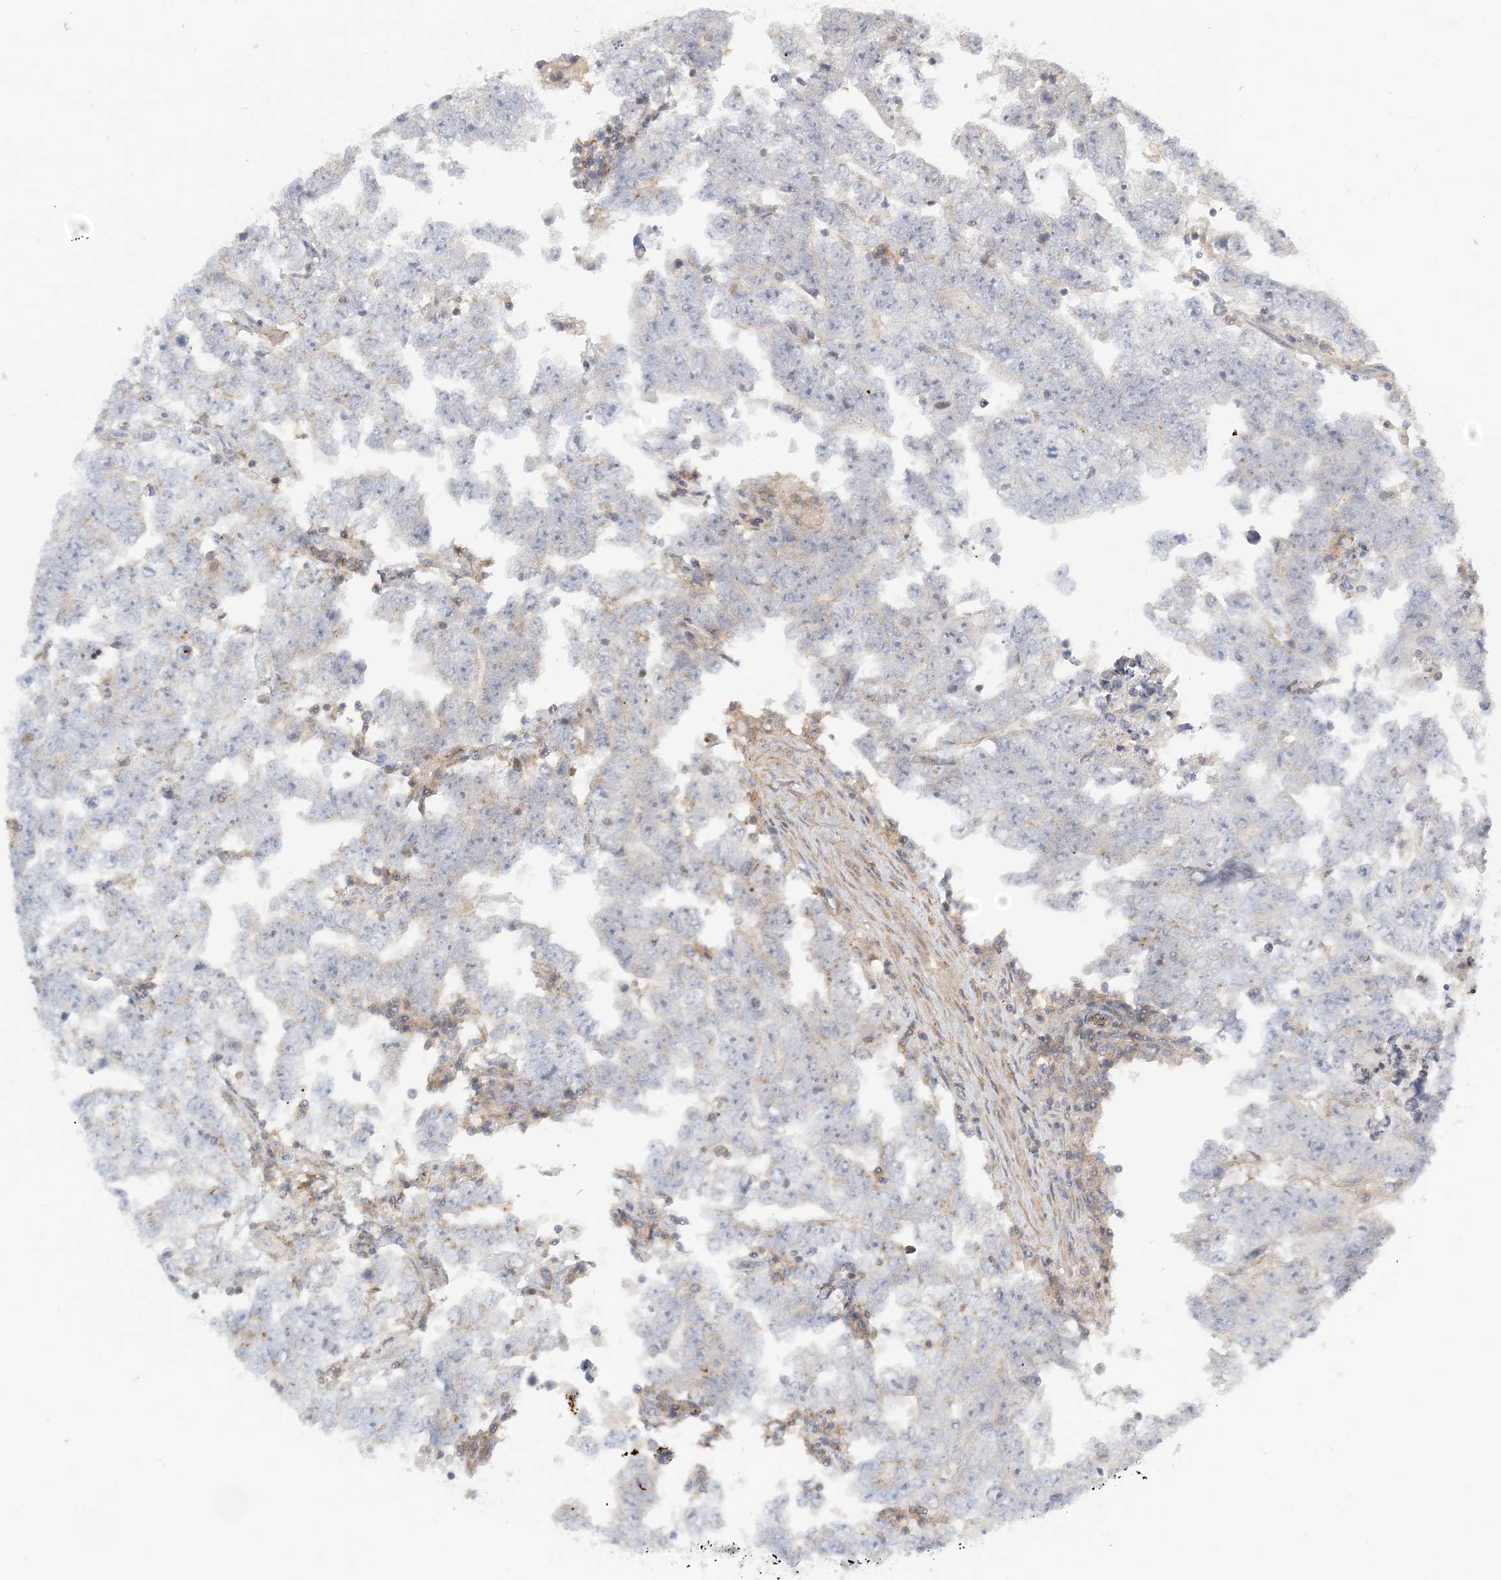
{"staining": {"intensity": "negative", "quantity": "none", "location": "none"}, "tissue": "testis cancer", "cell_type": "Tumor cells", "image_type": "cancer", "snomed": [{"axis": "morphology", "description": "Carcinoma, Embryonal, NOS"}, {"axis": "topography", "description": "Testis"}], "caption": "Testis embryonal carcinoma was stained to show a protein in brown. There is no significant expression in tumor cells.", "gene": "COLEC11", "patient": {"sex": "male", "age": 25}}